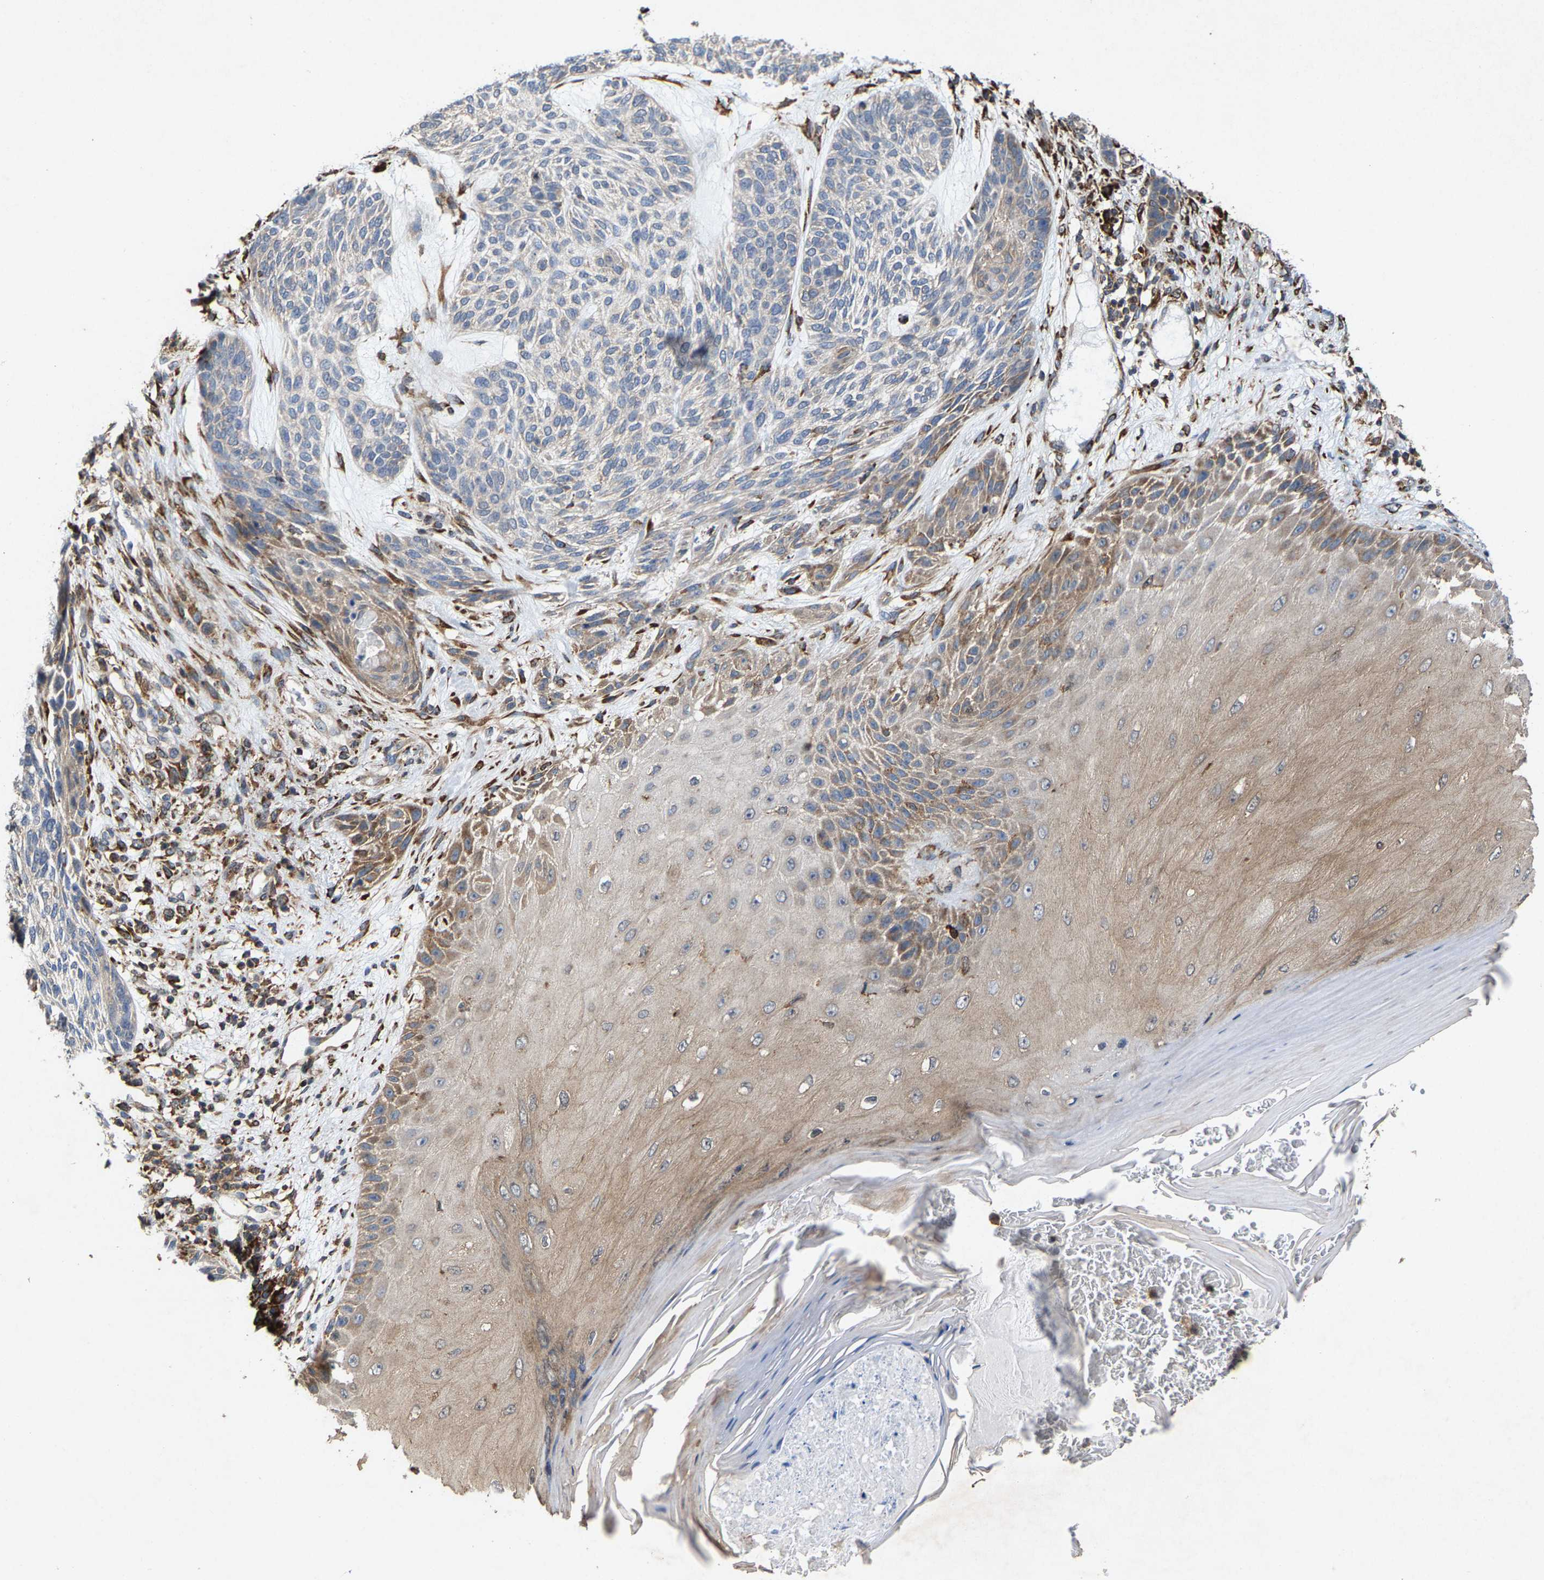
{"staining": {"intensity": "weak", "quantity": "<25%", "location": "cytoplasmic/membranous"}, "tissue": "skin cancer", "cell_type": "Tumor cells", "image_type": "cancer", "snomed": [{"axis": "morphology", "description": "Basal cell carcinoma"}, {"axis": "topography", "description": "Skin"}], "caption": "Immunohistochemistry (IHC) of skin cancer reveals no staining in tumor cells.", "gene": "FGD3", "patient": {"sex": "male", "age": 55}}